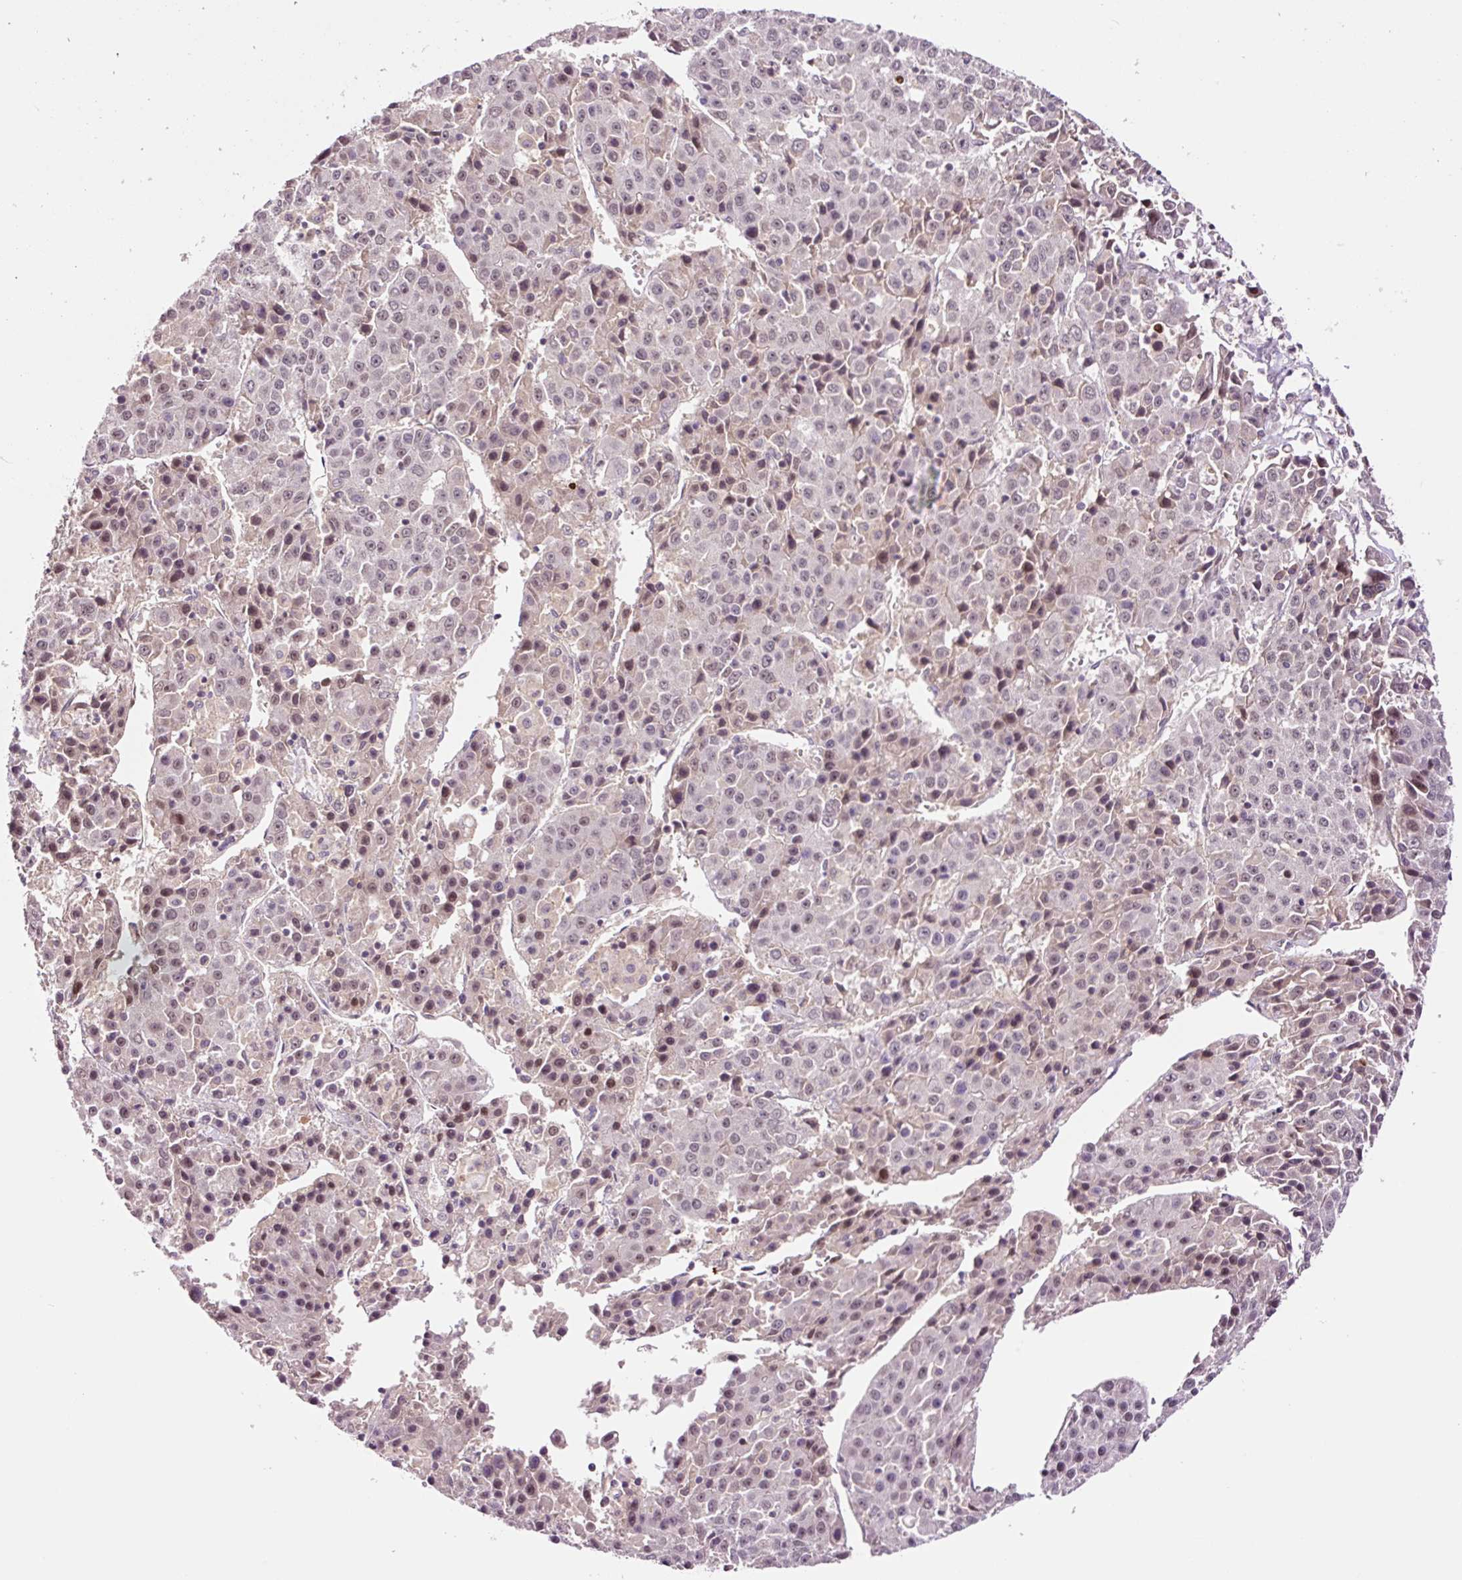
{"staining": {"intensity": "weak", "quantity": "<25%", "location": "cytoplasmic/membranous,nuclear"}, "tissue": "liver cancer", "cell_type": "Tumor cells", "image_type": "cancer", "snomed": [{"axis": "morphology", "description": "Carcinoma, Hepatocellular, NOS"}, {"axis": "topography", "description": "Liver"}], "caption": "Immunohistochemical staining of human liver cancer (hepatocellular carcinoma) shows no significant positivity in tumor cells.", "gene": "DPPA4", "patient": {"sex": "female", "age": 53}}